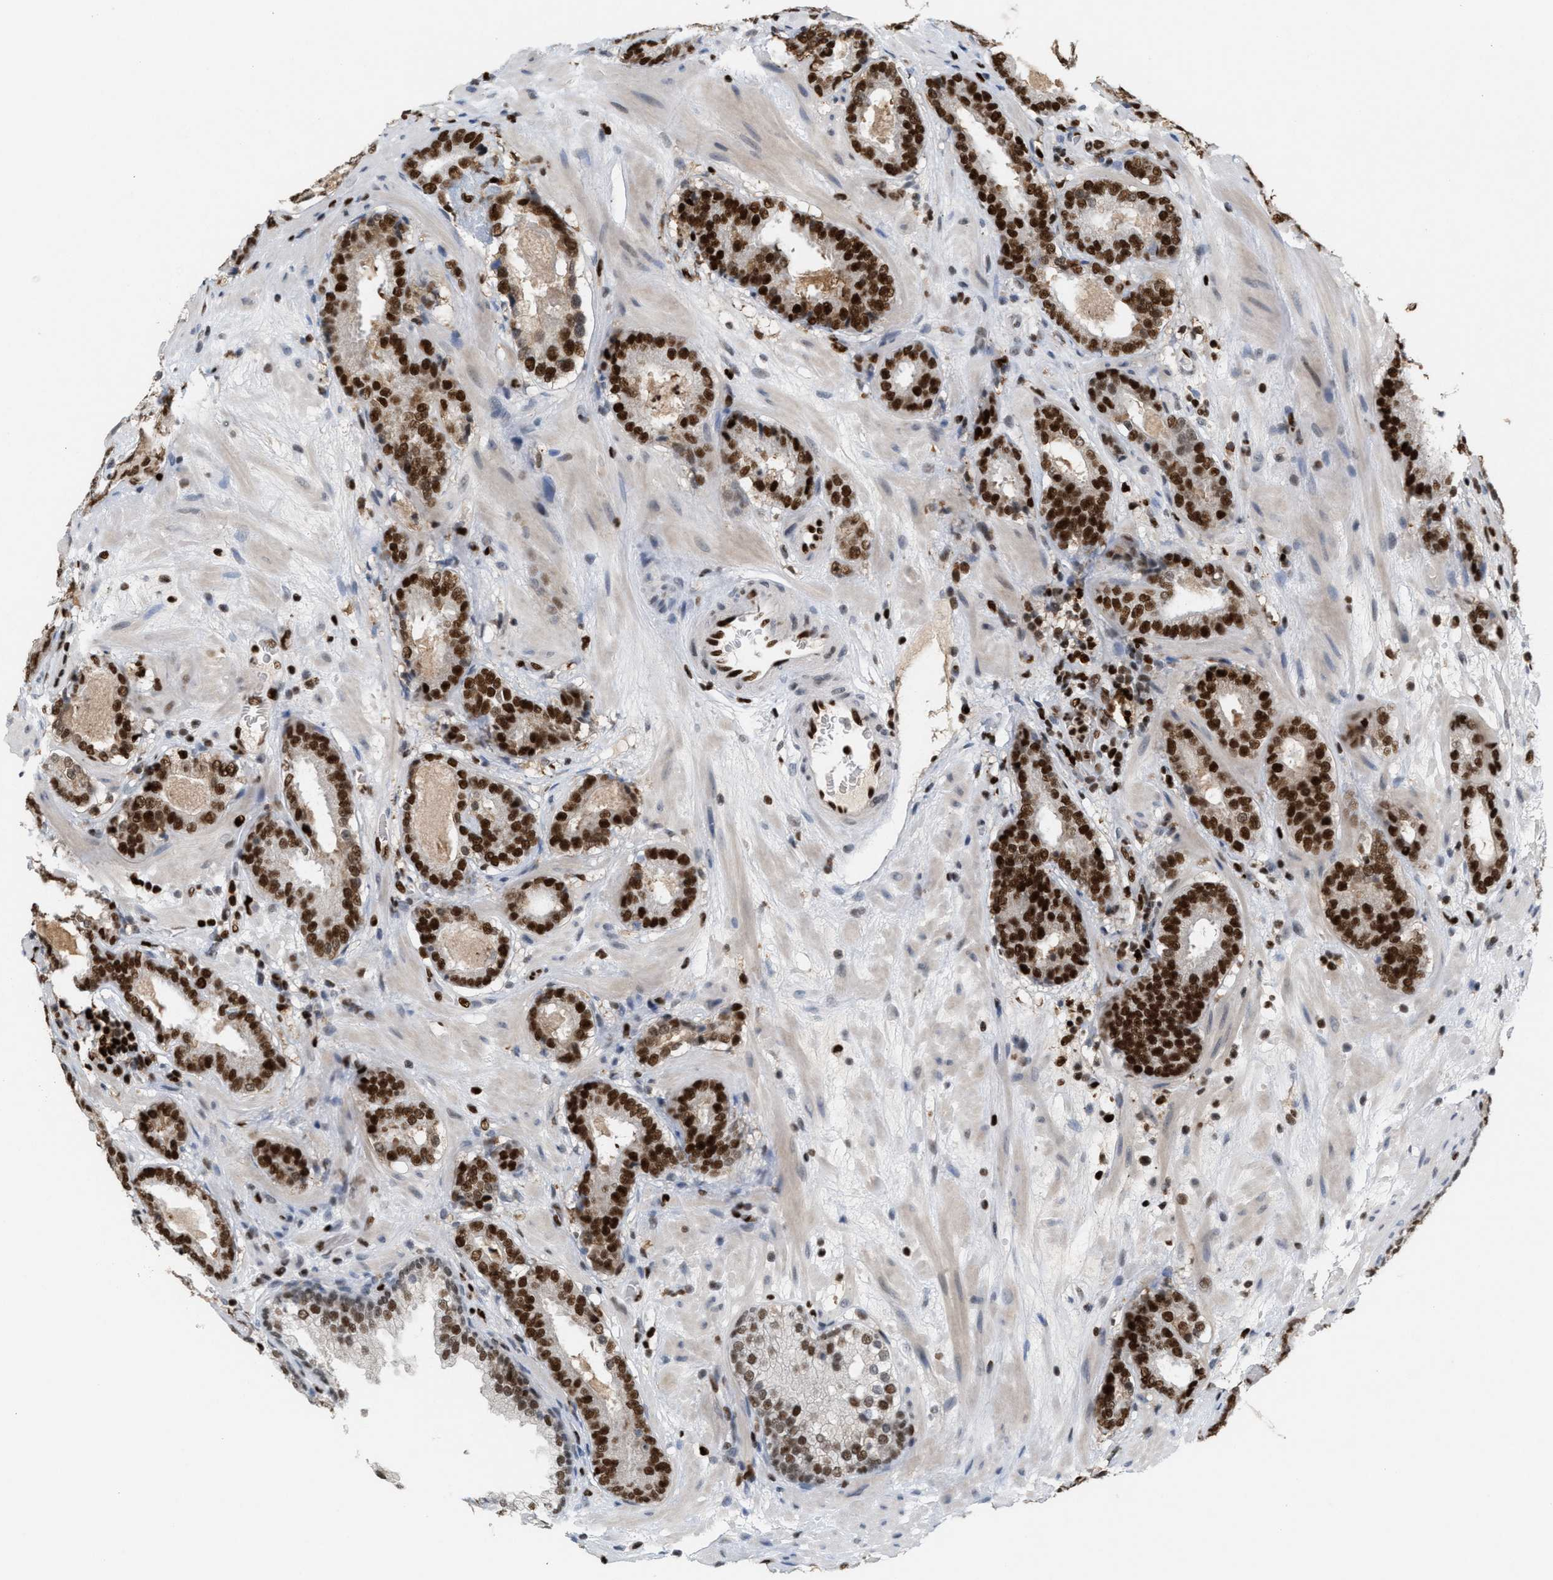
{"staining": {"intensity": "strong", "quantity": ">75%", "location": "nuclear"}, "tissue": "prostate cancer", "cell_type": "Tumor cells", "image_type": "cancer", "snomed": [{"axis": "morphology", "description": "Adenocarcinoma, Low grade"}, {"axis": "topography", "description": "Prostate"}], "caption": "IHC (DAB (3,3'-diaminobenzidine)) staining of human prostate cancer (adenocarcinoma (low-grade)) exhibits strong nuclear protein expression in about >75% of tumor cells.", "gene": "RNASEK-C17orf49", "patient": {"sex": "male", "age": 69}}